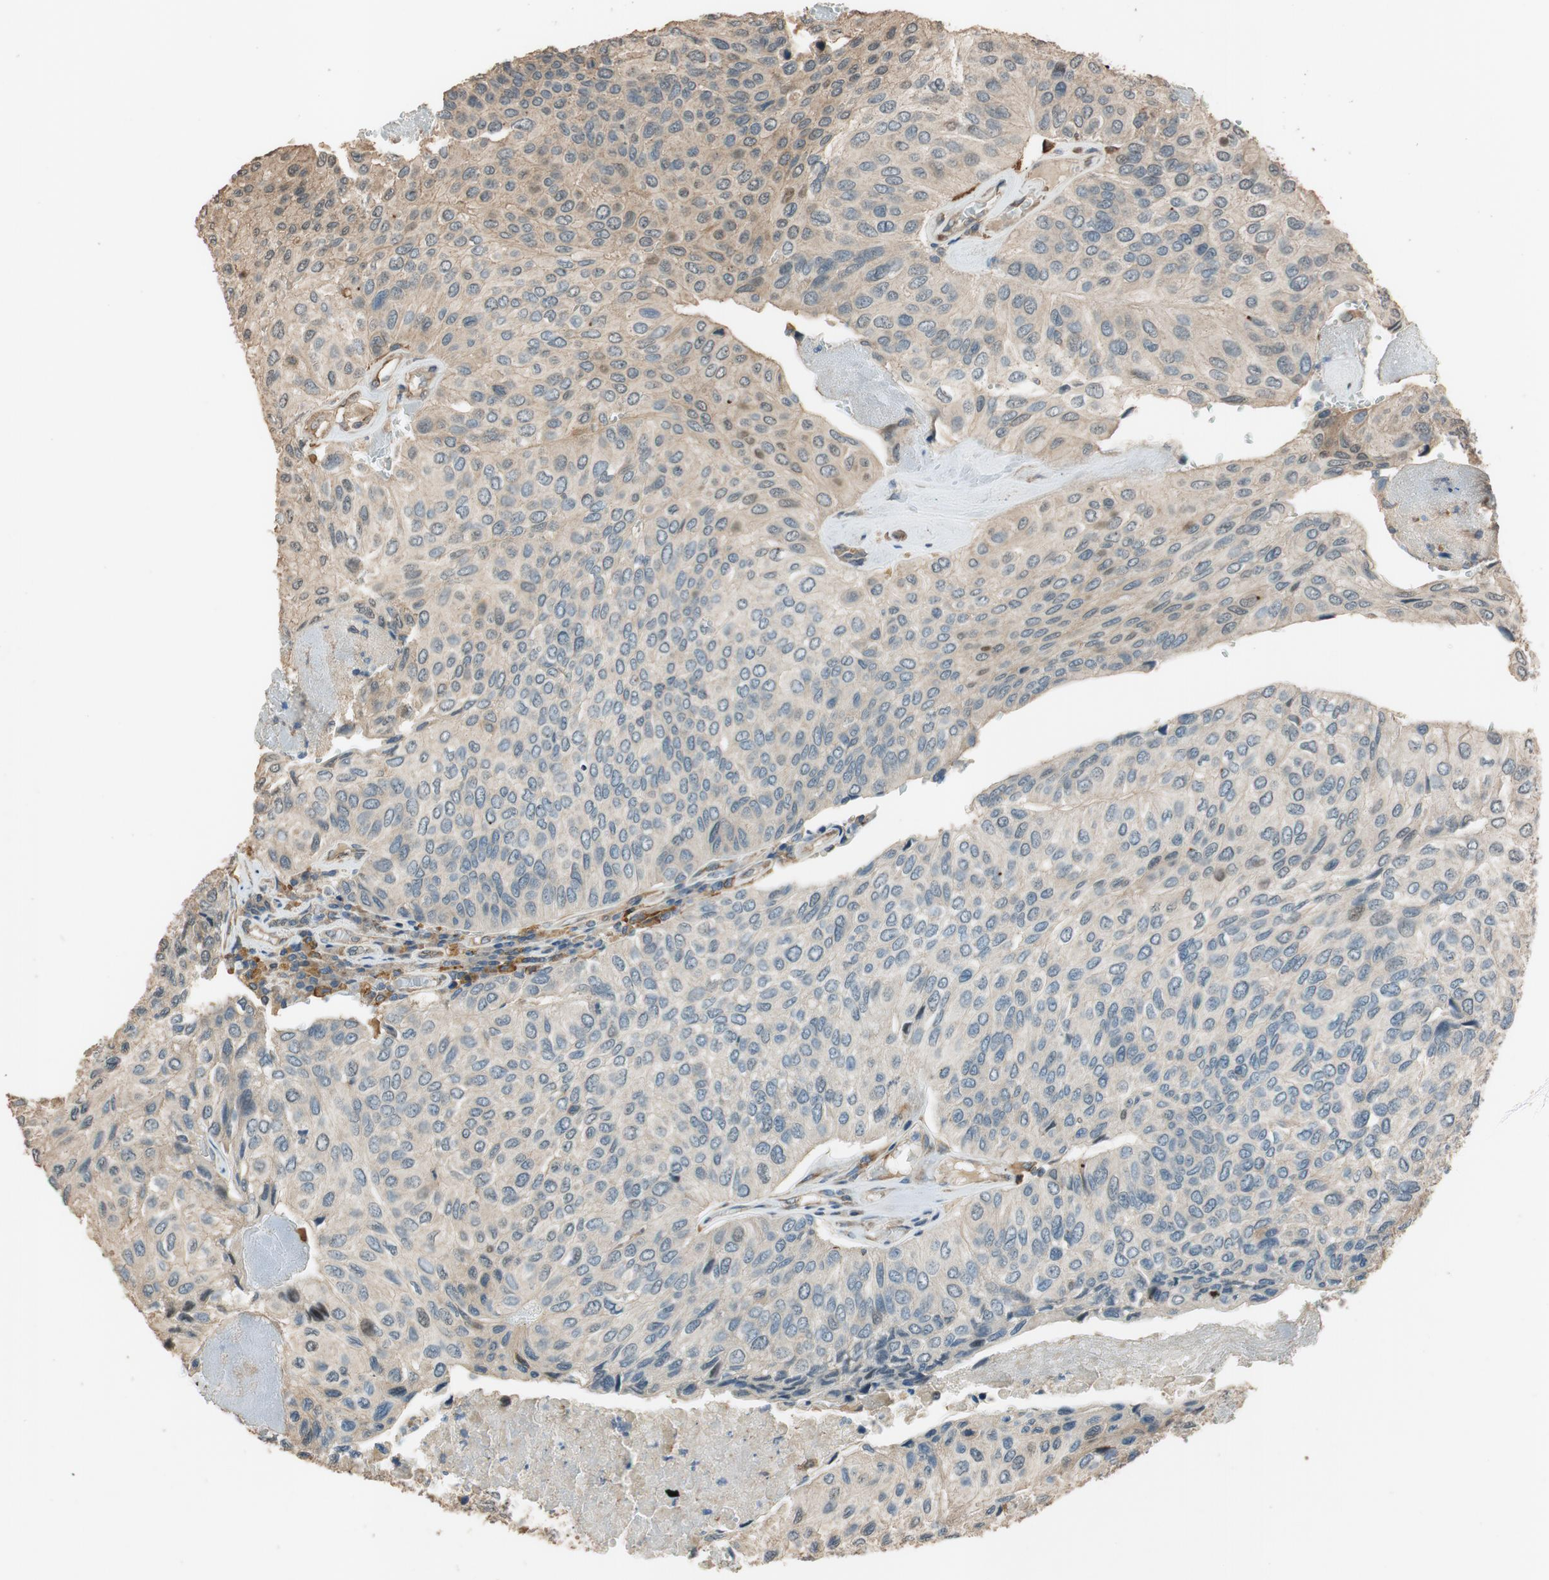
{"staining": {"intensity": "weak", "quantity": "25%-75%", "location": "cytoplasmic/membranous"}, "tissue": "urothelial cancer", "cell_type": "Tumor cells", "image_type": "cancer", "snomed": [{"axis": "morphology", "description": "Urothelial carcinoma, High grade"}, {"axis": "topography", "description": "Urinary bladder"}], "caption": "Immunohistochemical staining of high-grade urothelial carcinoma reveals low levels of weak cytoplasmic/membranous protein expression in approximately 25%-75% of tumor cells. The protein is stained brown, and the nuclei are stained in blue (DAB IHC with brightfield microscopy, high magnification).", "gene": "MST1R", "patient": {"sex": "male", "age": 66}}